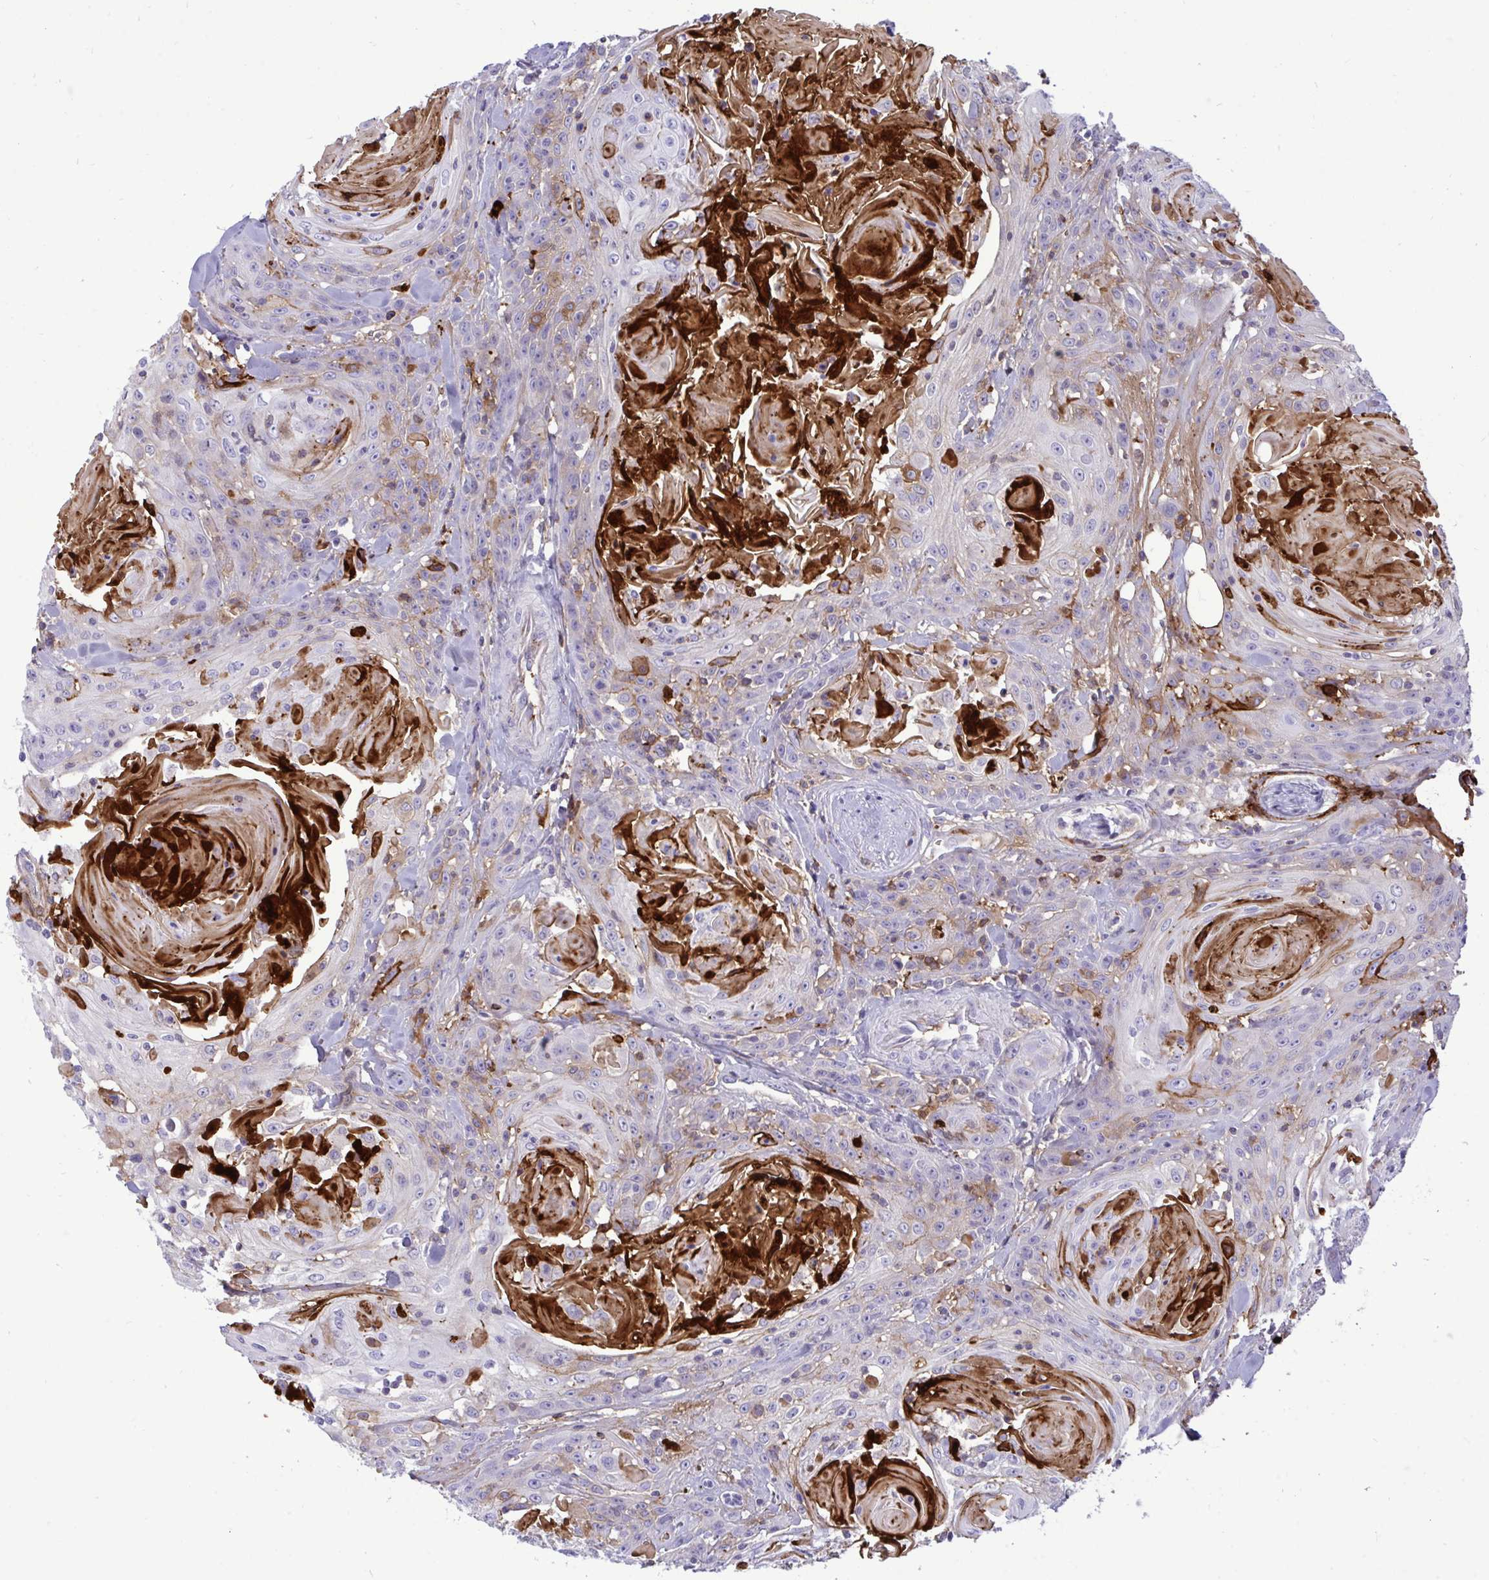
{"staining": {"intensity": "moderate", "quantity": "<25%", "location": "cytoplasmic/membranous"}, "tissue": "head and neck cancer", "cell_type": "Tumor cells", "image_type": "cancer", "snomed": [{"axis": "morphology", "description": "Squamous cell carcinoma, NOS"}, {"axis": "topography", "description": "Head-Neck"}], "caption": "Head and neck cancer (squamous cell carcinoma) was stained to show a protein in brown. There is low levels of moderate cytoplasmic/membranous staining in approximately <25% of tumor cells.", "gene": "F2", "patient": {"sex": "female", "age": 84}}